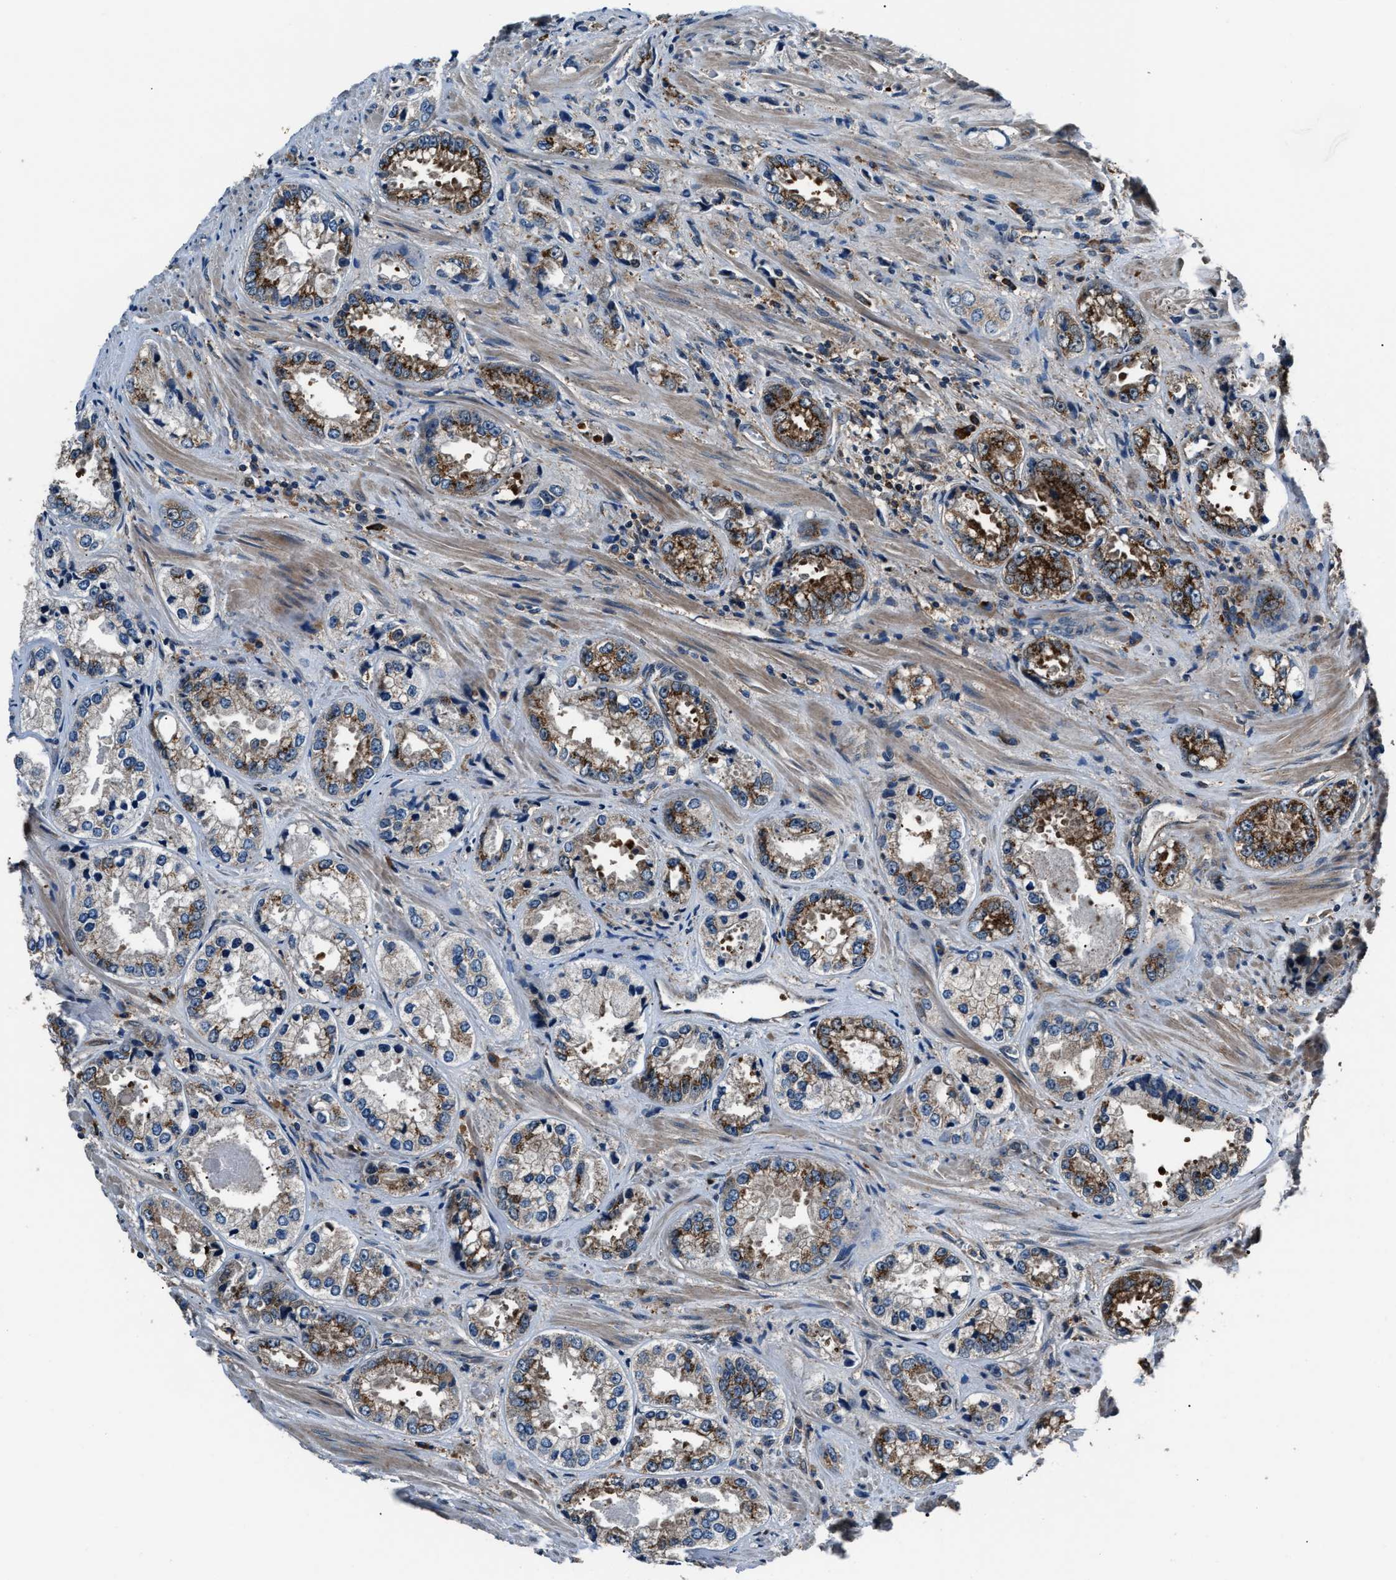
{"staining": {"intensity": "strong", "quantity": "25%-75%", "location": "cytoplasmic/membranous"}, "tissue": "prostate cancer", "cell_type": "Tumor cells", "image_type": "cancer", "snomed": [{"axis": "morphology", "description": "Adenocarcinoma, High grade"}, {"axis": "topography", "description": "Prostate"}], "caption": "Immunohistochemical staining of human high-grade adenocarcinoma (prostate) demonstrates strong cytoplasmic/membranous protein expression in about 25%-75% of tumor cells.", "gene": "IMPDH2", "patient": {"sex": "male", "age": 61}}